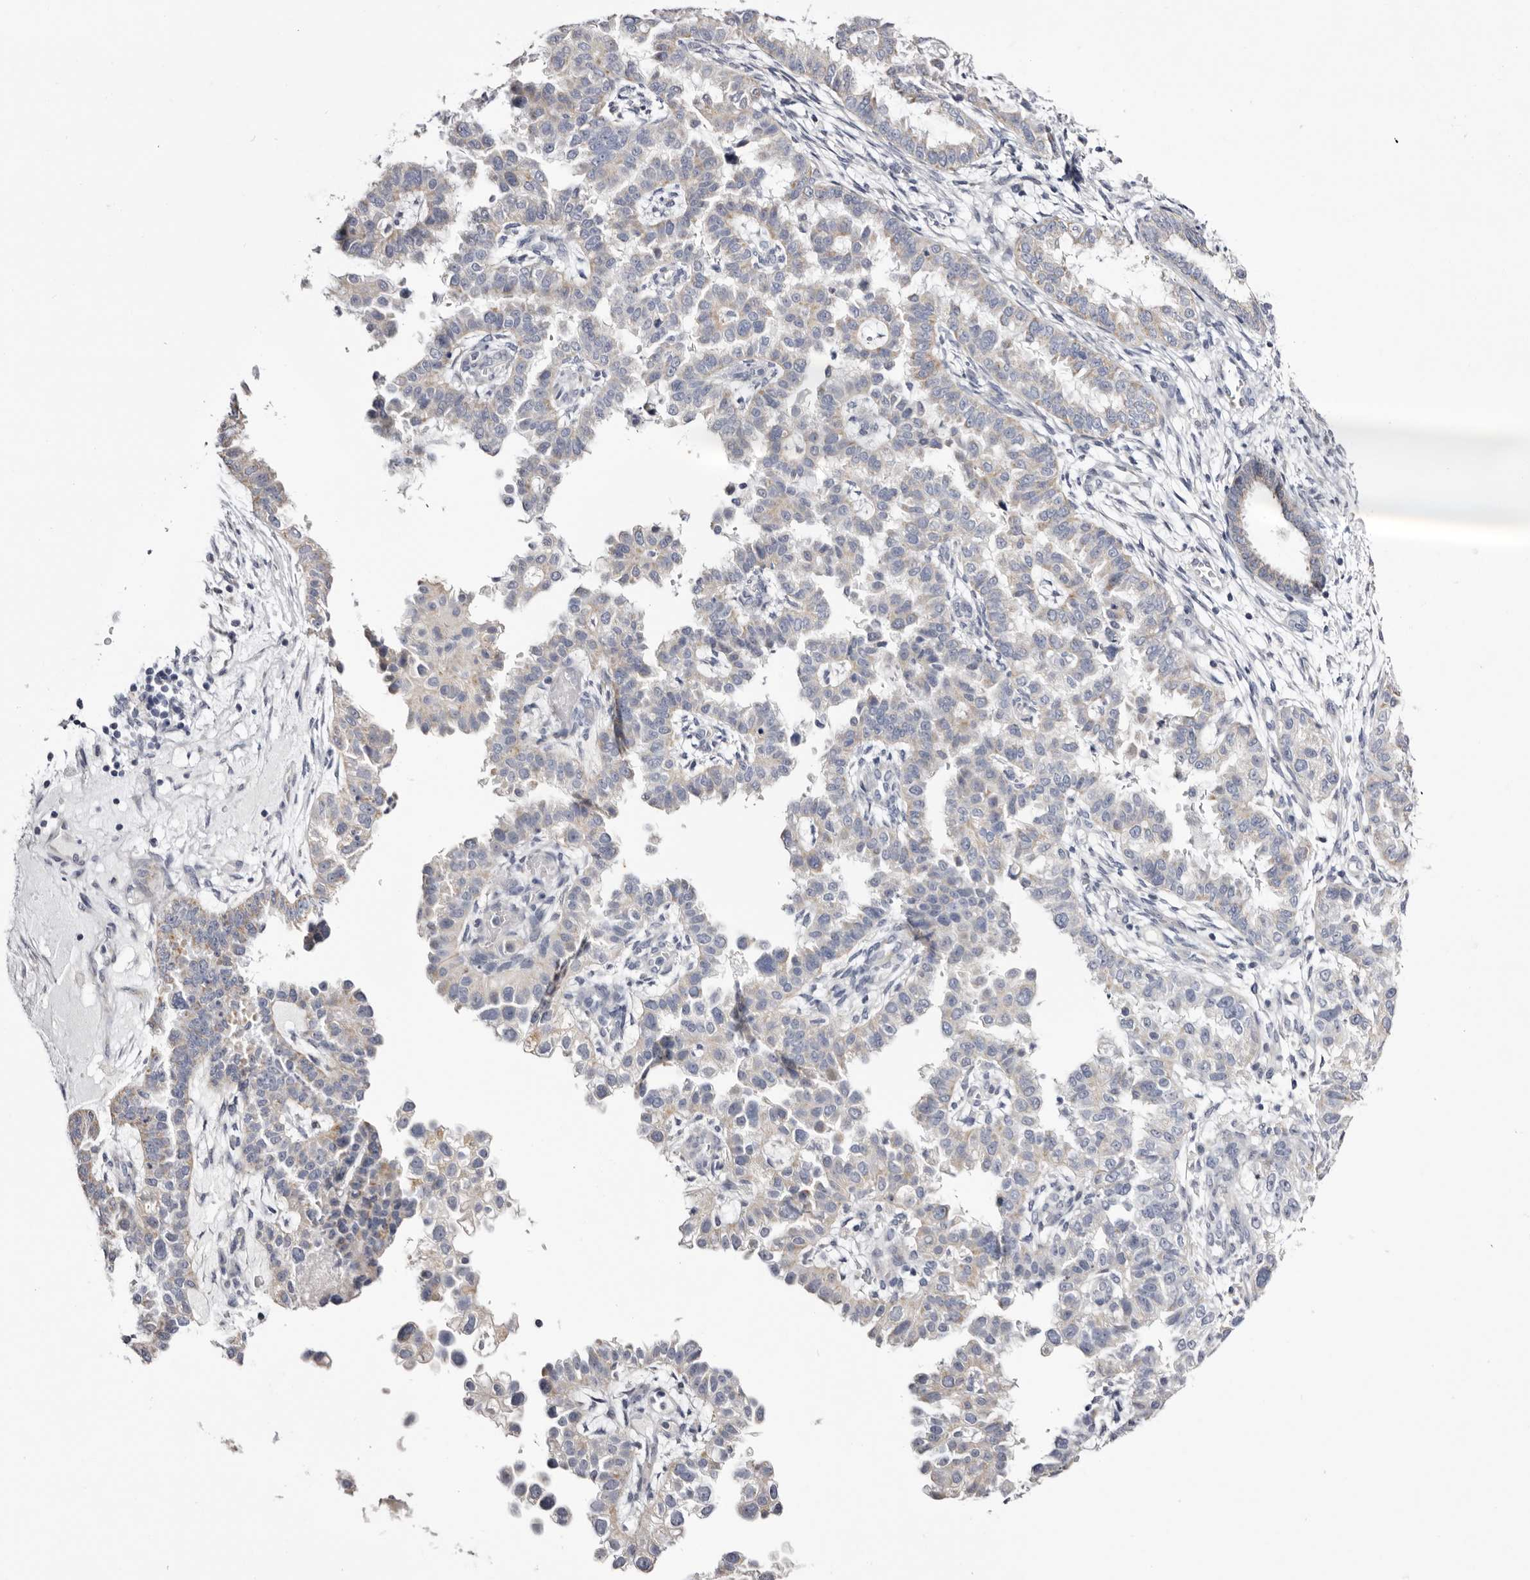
{"staining": {"intensity": "negative", "quantity": "none", "location": "none"}, "tissue": "endometrial cancer", "cell_type": "Tumor cells", "image_type": "cancer", "snomed": [{"axis": "morphology", "description": "Adenocarcinoma, NOS"}, {"axis": "topography", "description": "Endometrium"}], "caption": "Endometrial cancer (adenocarcinoma) was stained to show a protein in brown. There is no significant staining in tumor cells.", "gene": "CASQ1", "patient": {"sex": "female", "age": 85}}